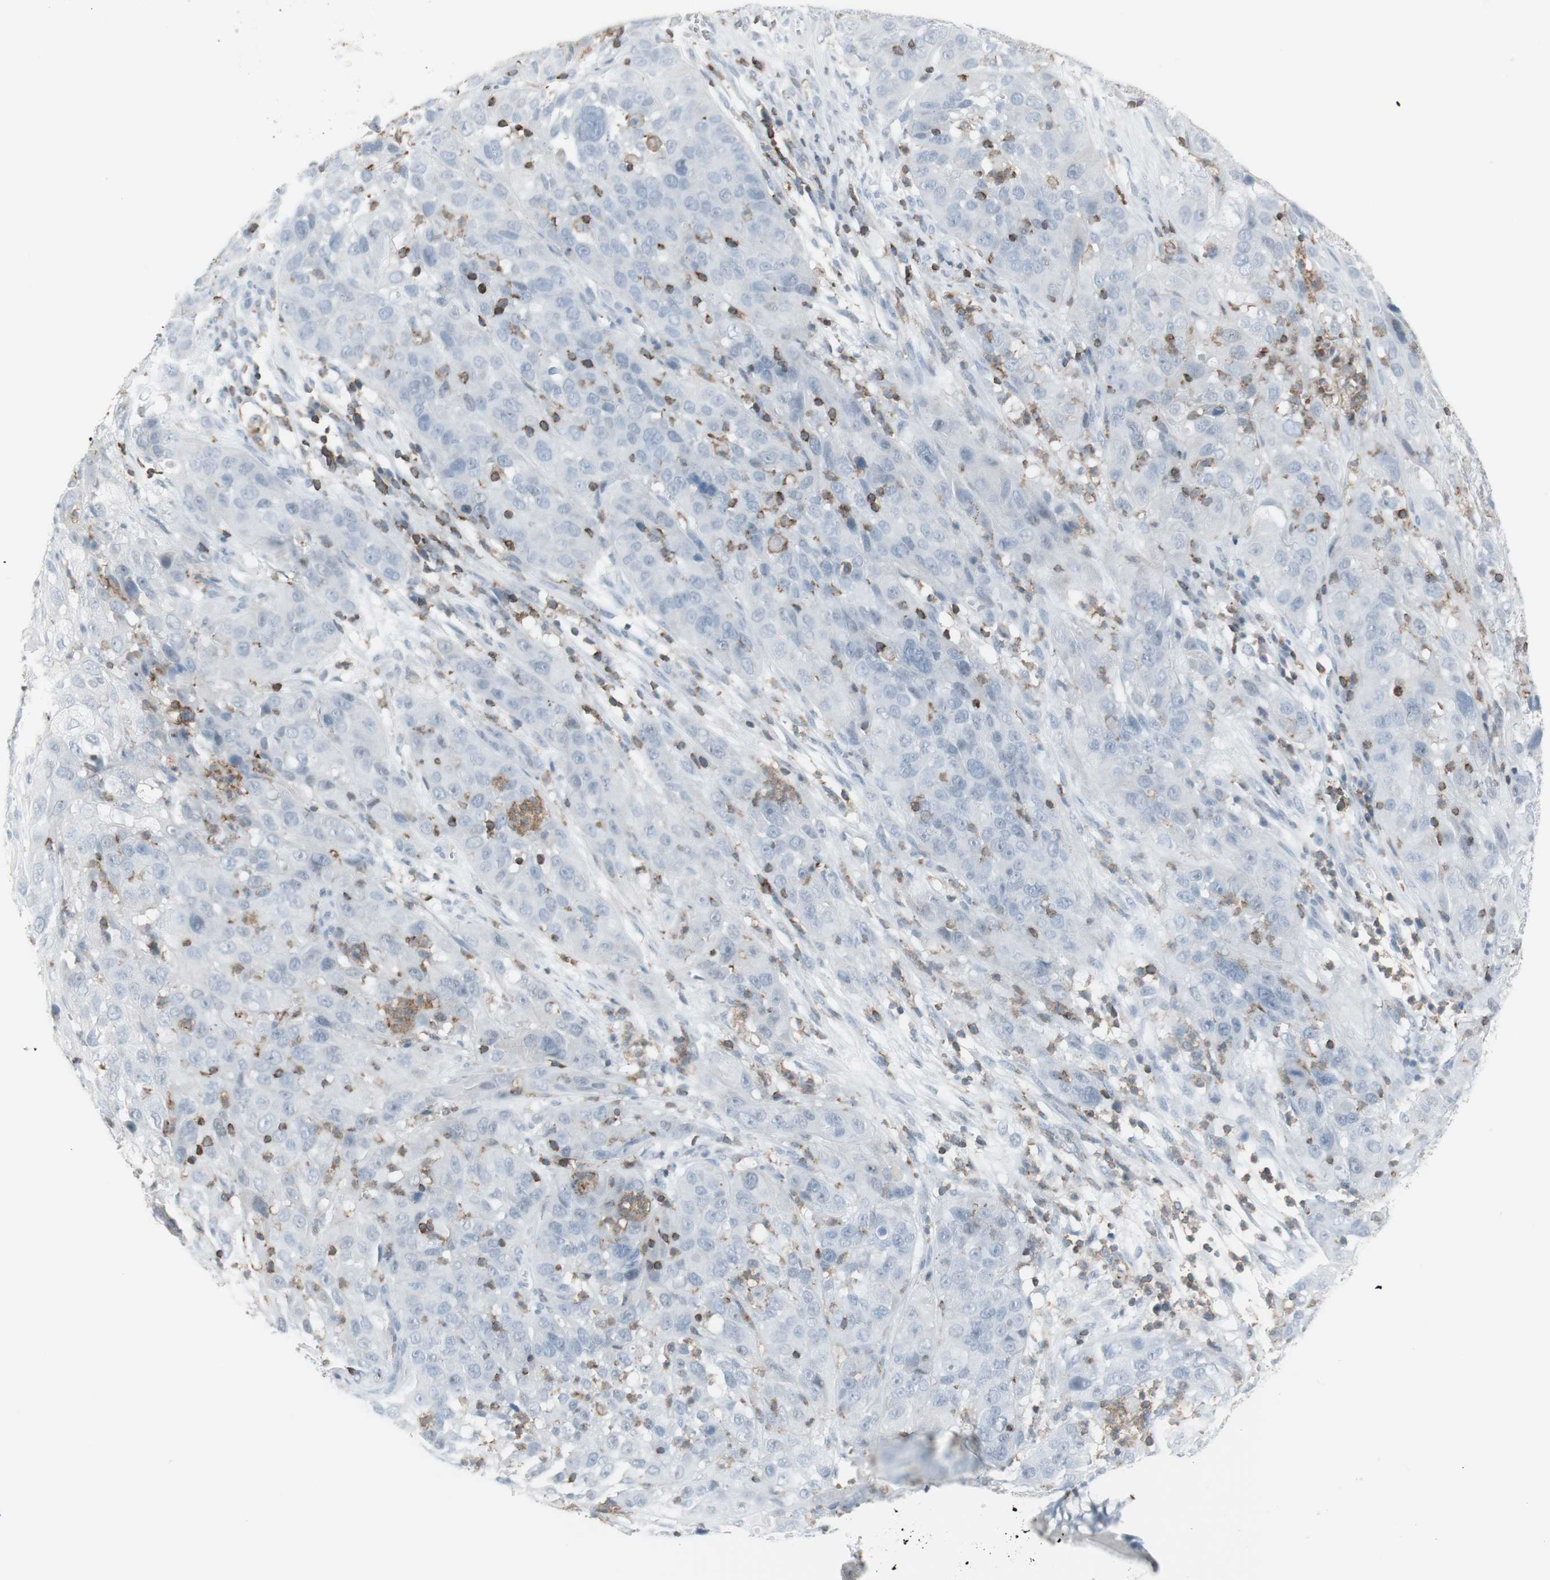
{"staining": {"intensity": "weak", "quantity": "<25%", "location": "cytoplasmic/membranous"}, "tissue": "cervical cancer", "cell_type": "Tumor cells", "image_type": "cancer", "snomed": [{"axis": "morphology", "description": "Squamous cell carcinoma, NOS"}, {"axis": "topography", "description": "Cervix"}], "caption": "High magnification brightfield microscopy of squamous cell carcinoma (cervical) stained with DAB (3,3'-diaminobenzidine) (brown) and counterstained with hematoxylin (blue): tumor cells show no significant positivity.", "gene": "NRG1", "patient": {"sex": "female", "age": 32}}